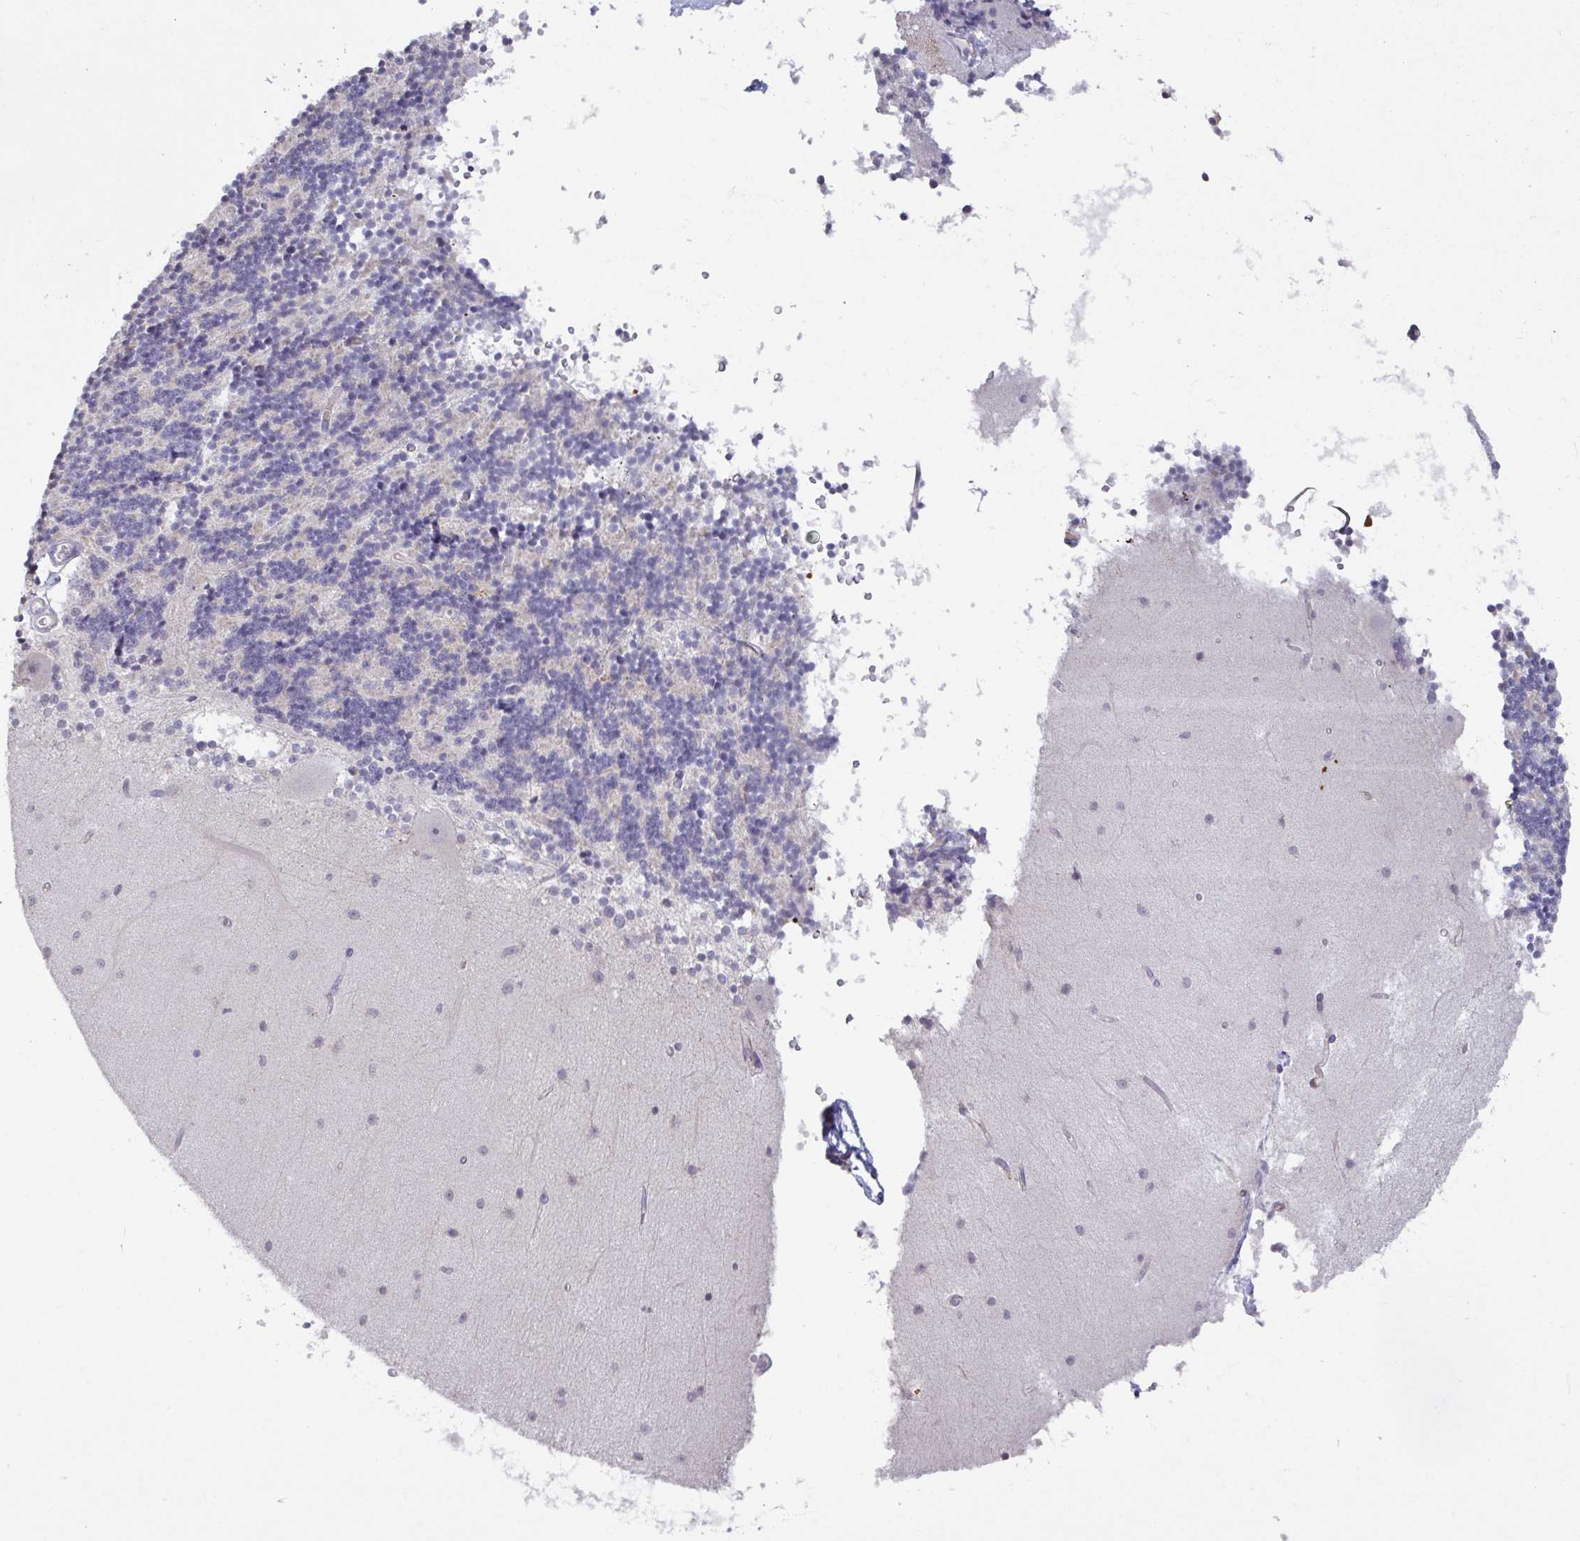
{"staining": {"intensity": "negative", "quantity": "none", "location": "none"}, "tissue": "cerebellum", "cell_type": "Cells in granular layer", "image_type": "normal", "snomed": [{"axis": "morphology", "description": "Normal tissue, NOS"}, {"axis": "topography", "description": "Cerebellum"}], "caption": "Cells in granular layer show no significant protein expression in normal cerebellum. (Stains: DAB (3,3'-diaminobenzidine) immunohistochemistry (IHC) with hematoxylin counter stain, Microscopy: brightfield microscopy at high magnification).", "gene": "PLCD4", "patient": {"sex": "female", "age": 54}}